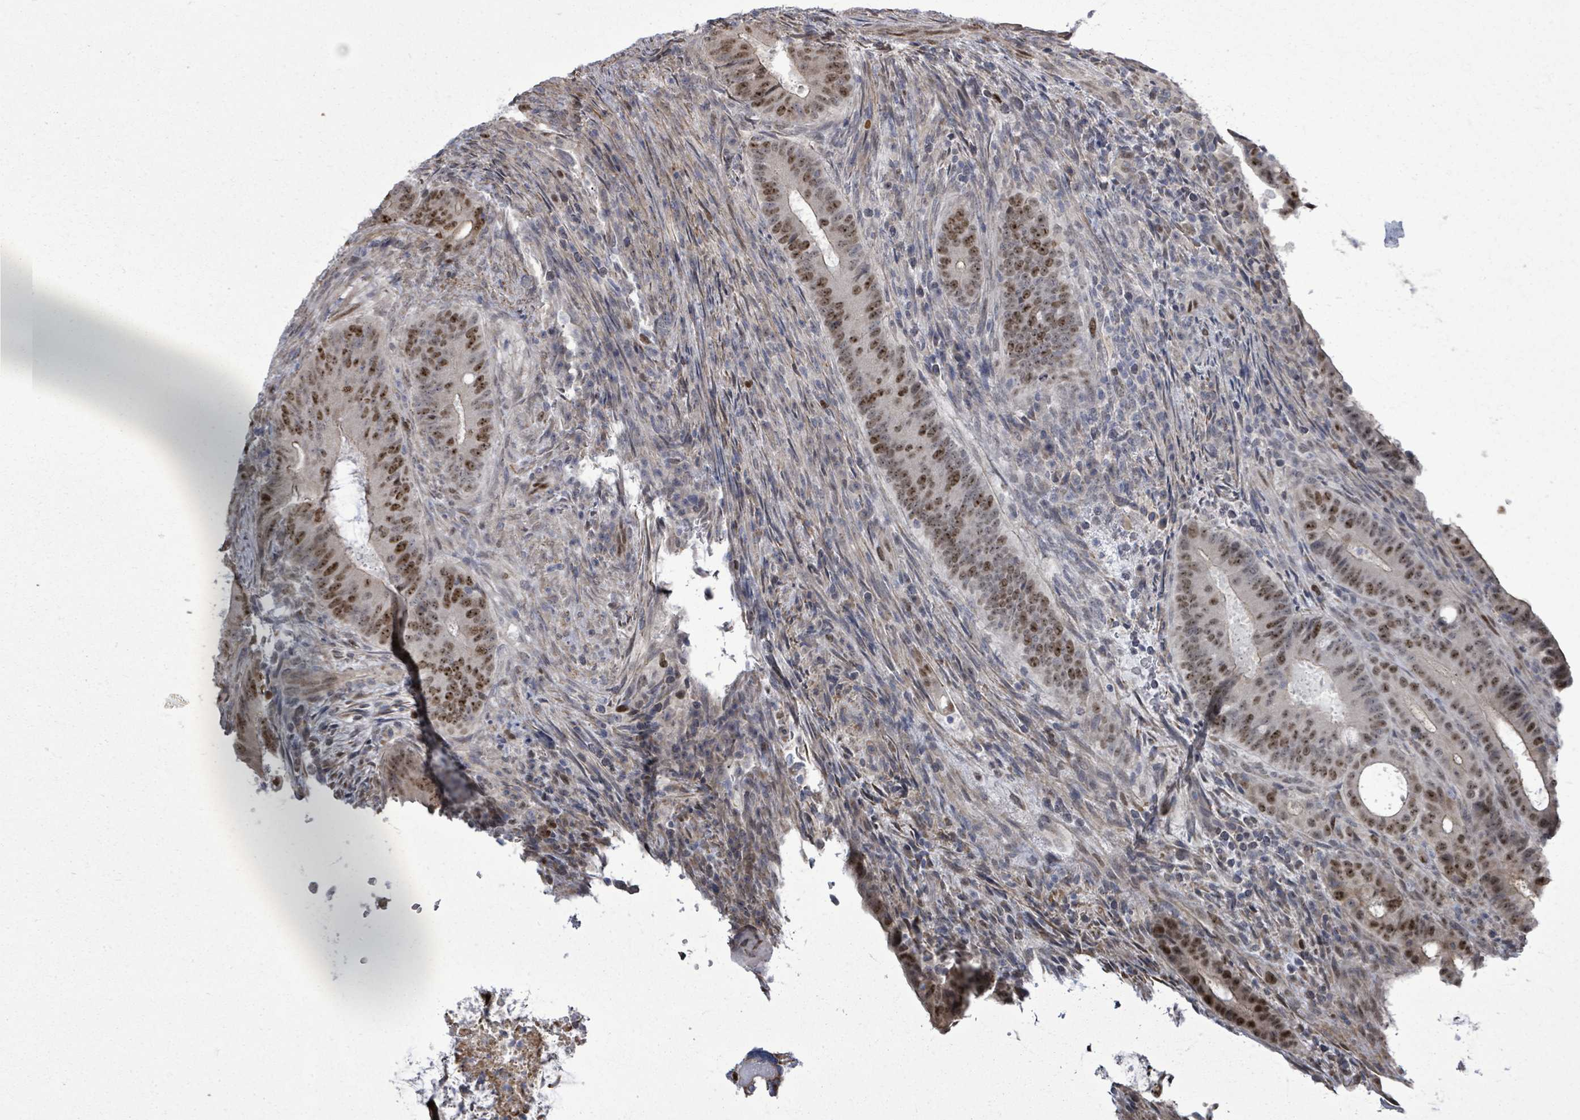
{"staining": {"intensity": "strong", "quantity": "25%-75%", "location": "nuclear"}, "tissue": "colorectal cancer", "cell_type": "Tumor cells", "image_type": "cancer", "snomed": [{"axis": "morphology", "description": "Adenocarcinoma, NOS"}, {"axis": "topography", "description": "Colon"}], "caption": "Colorectal cancer was stained to show a protein in brown. There is high levels of strong nuclear expression in approximately 25%-75% of tumor cells.", "gene": "PAPSS1", "patient": {"sex": "female", "age": 43}}